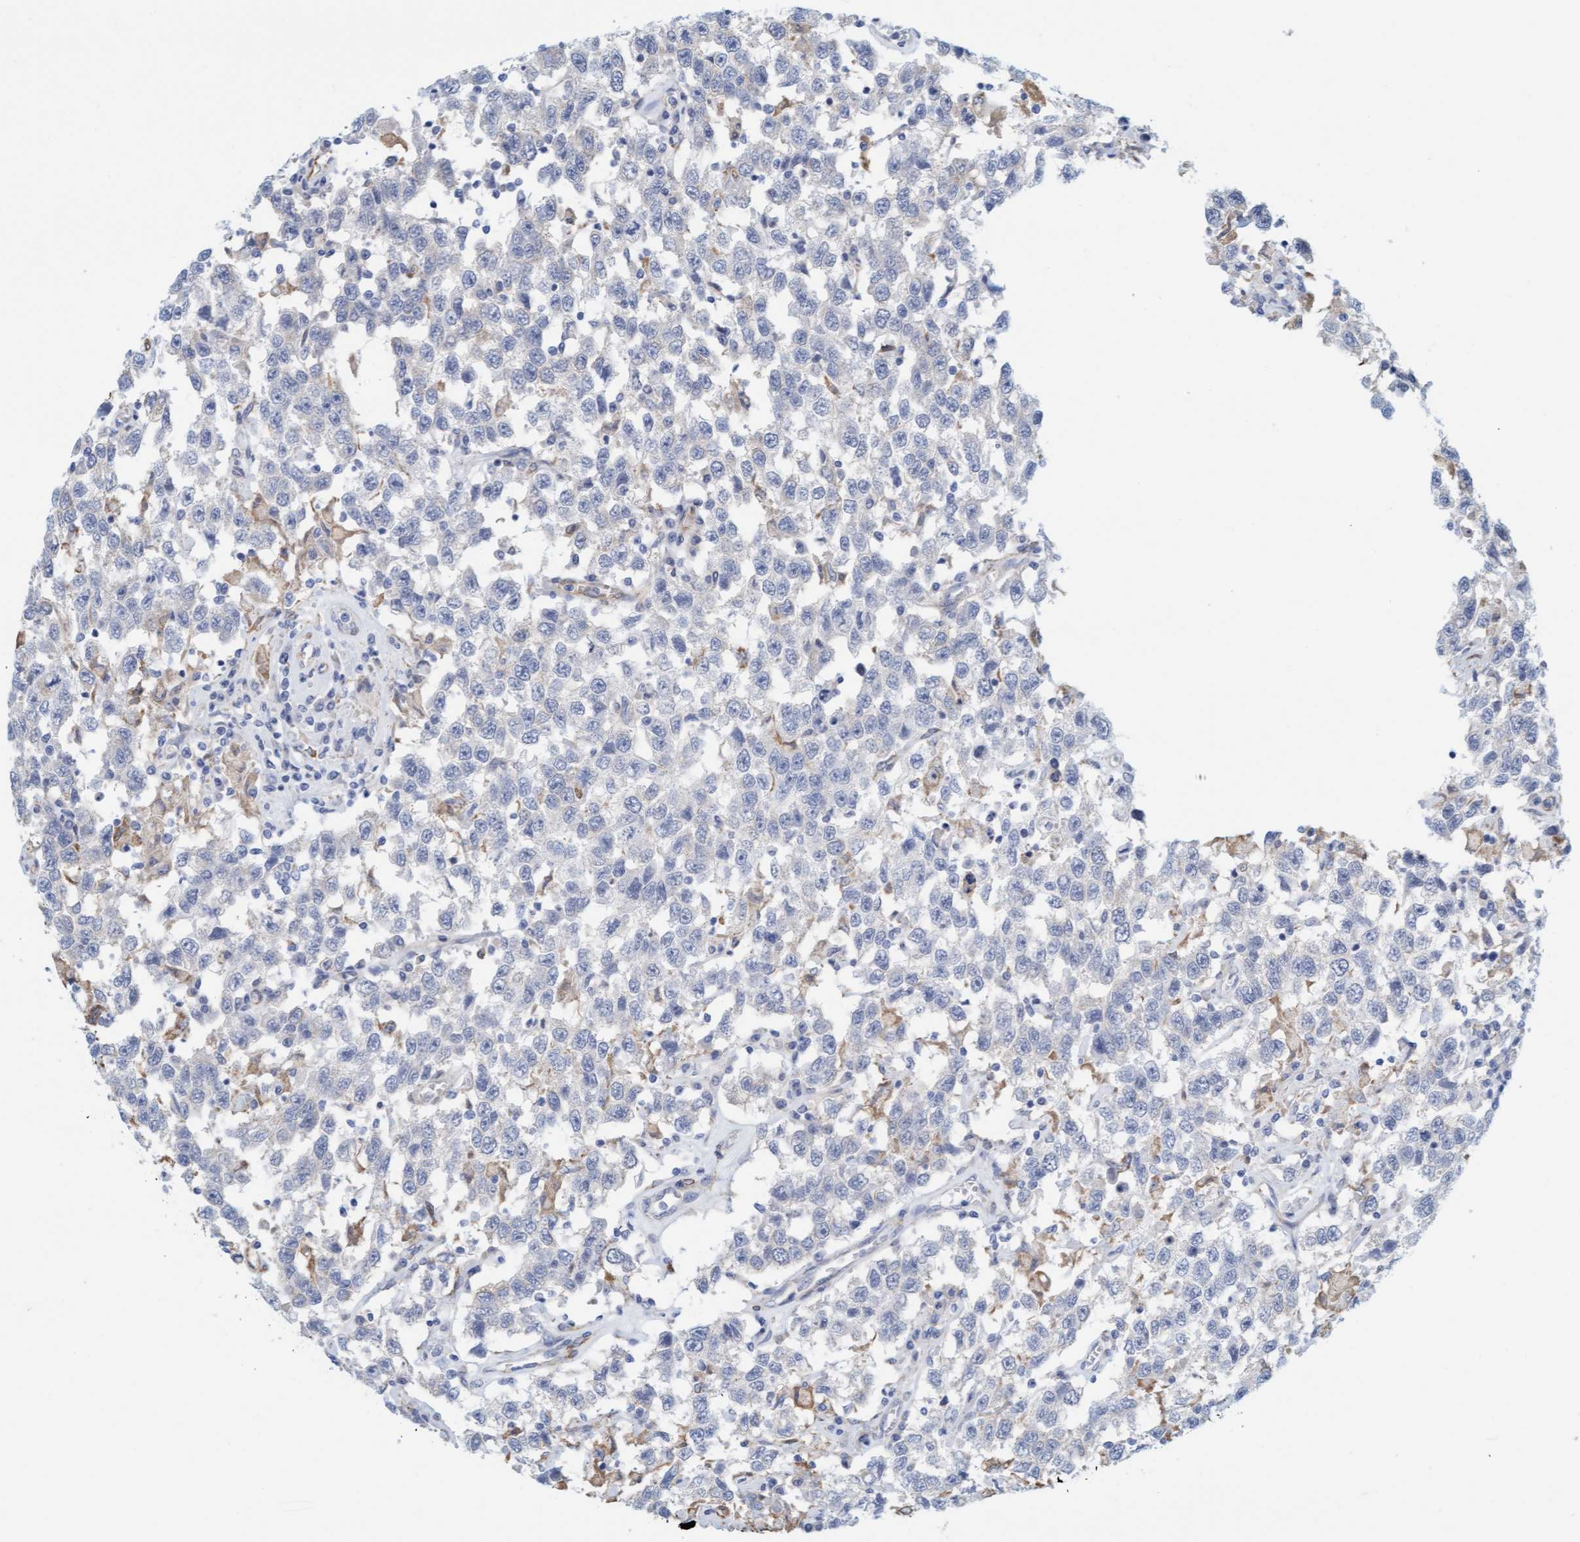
{"staining": {"intensity": "negative", "quantity": "none", "location": "none"}, "tissue": "testis cancer", "cell_type": "Tumor cells", "image_type": "cancer", "snomed": [{"axis": "morphology", "description": "Seminoma, NOS"}, {"axis": "topography", "description": "Testis"}], "caption": "Human testis seminoma stained for a protein using immunohistochemistry shows no positivity in tumor cells.", "gene": "MAP1B", "patient": {"sex": "male", "age": 41}}